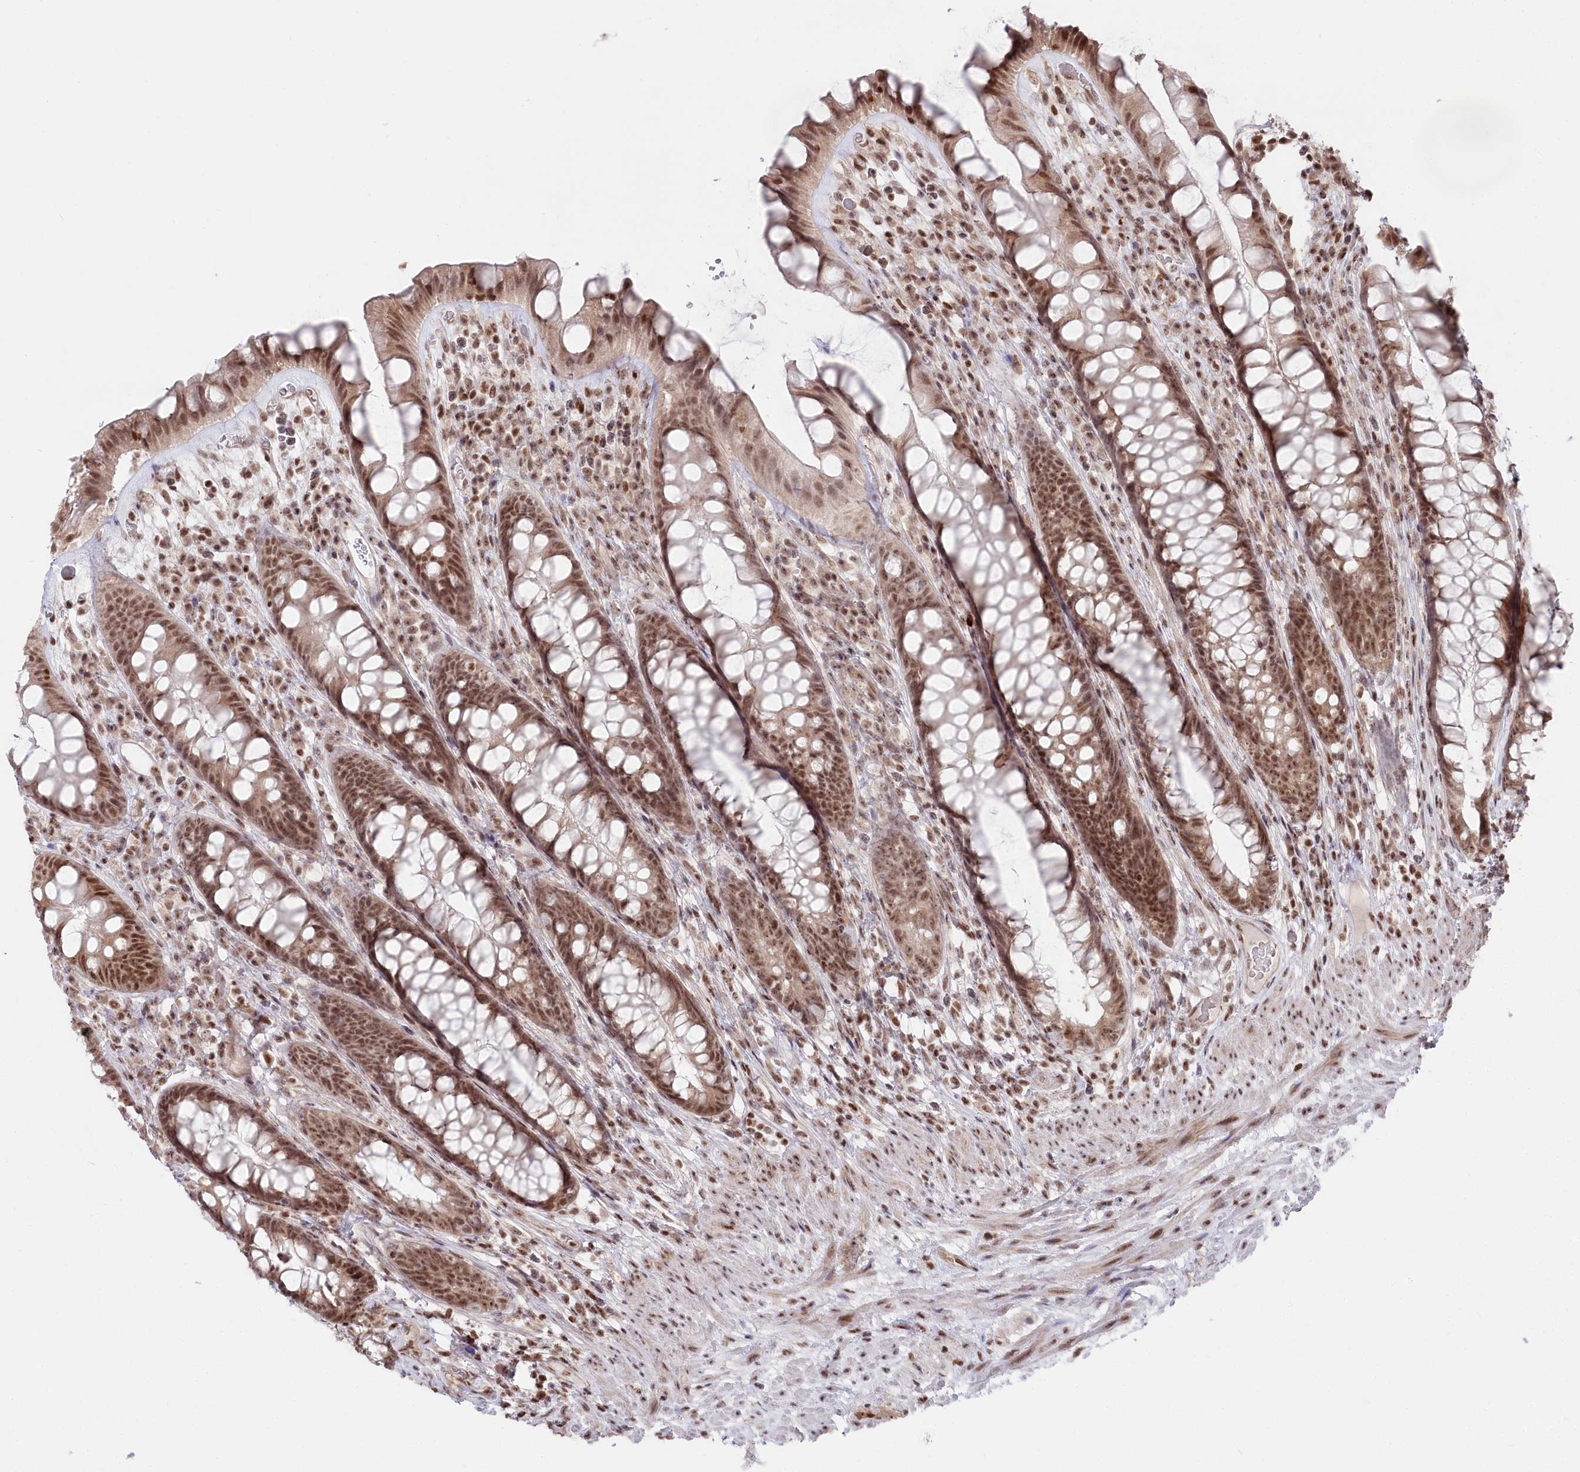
{"staining": {"intensity": "moderate", "quantity": ">75%", "location": "nuclear"}, "tissue": "rectum", "cell_type": "Glandular cells", "image_type": "normal", "snomed": [{"axis": "morphology", "description": "Normal tissue, NOS"}, {"axis": "topography", "description": "Rectum"}], "caption": "Immunohistochemical staining of unremarkable human rectum demonstrates medium levels of moderate nuclear staining in about >75% of glandular cells.", "gene": "CGGBP1", "patient": {"sex": "male", "age": 74}}